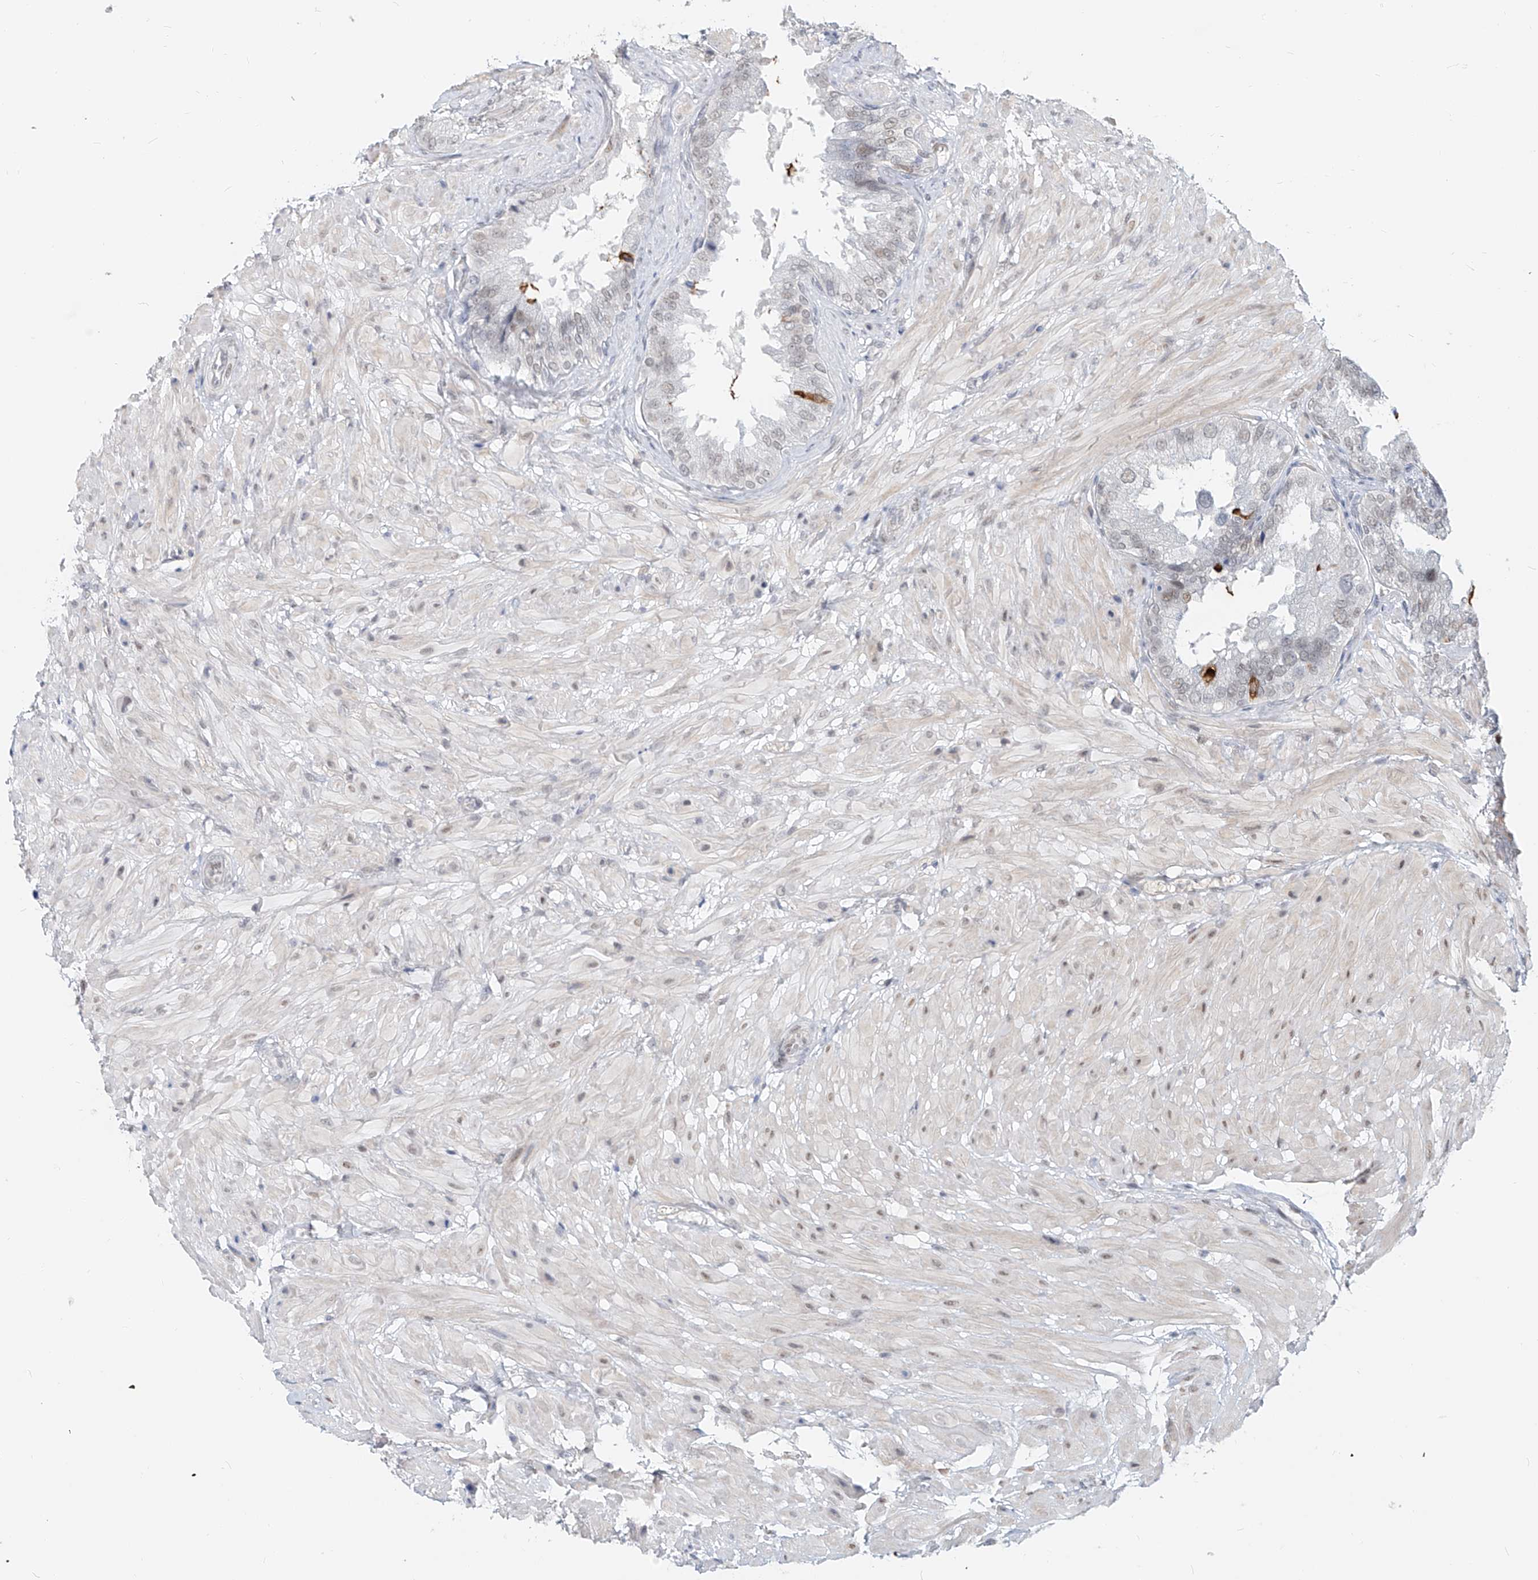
{"staining": {"intensity": "moderate", "quantity": ">75%", "location": "nuclear"}, "tissue": "seminal vesicle", "cell_type": "Glandular cells", "image_type": "normal", "snomed": [{"axis": "morphology", "description": "Normal tissue, NOS"}, {"axis": "topography", "description": "Seminal veicle"}, {"axis": "topography", "description": "Peripheral nerve tissue"}], "caption": "High-magnification brightfield microscopy of unremarkable seminal vesicle stained with DAB (3,3'-diaminobenzidine) (brown) and counterstained with hematoxylin (blue). glandular cells exhibit moderate nuclear staining is appreciated in about>75% of cells. (brown staining indicates protein expression, while blue staining denotes nuclei).", "gene": "SASH1", "patient": {"sex": "male", "age": 63}}